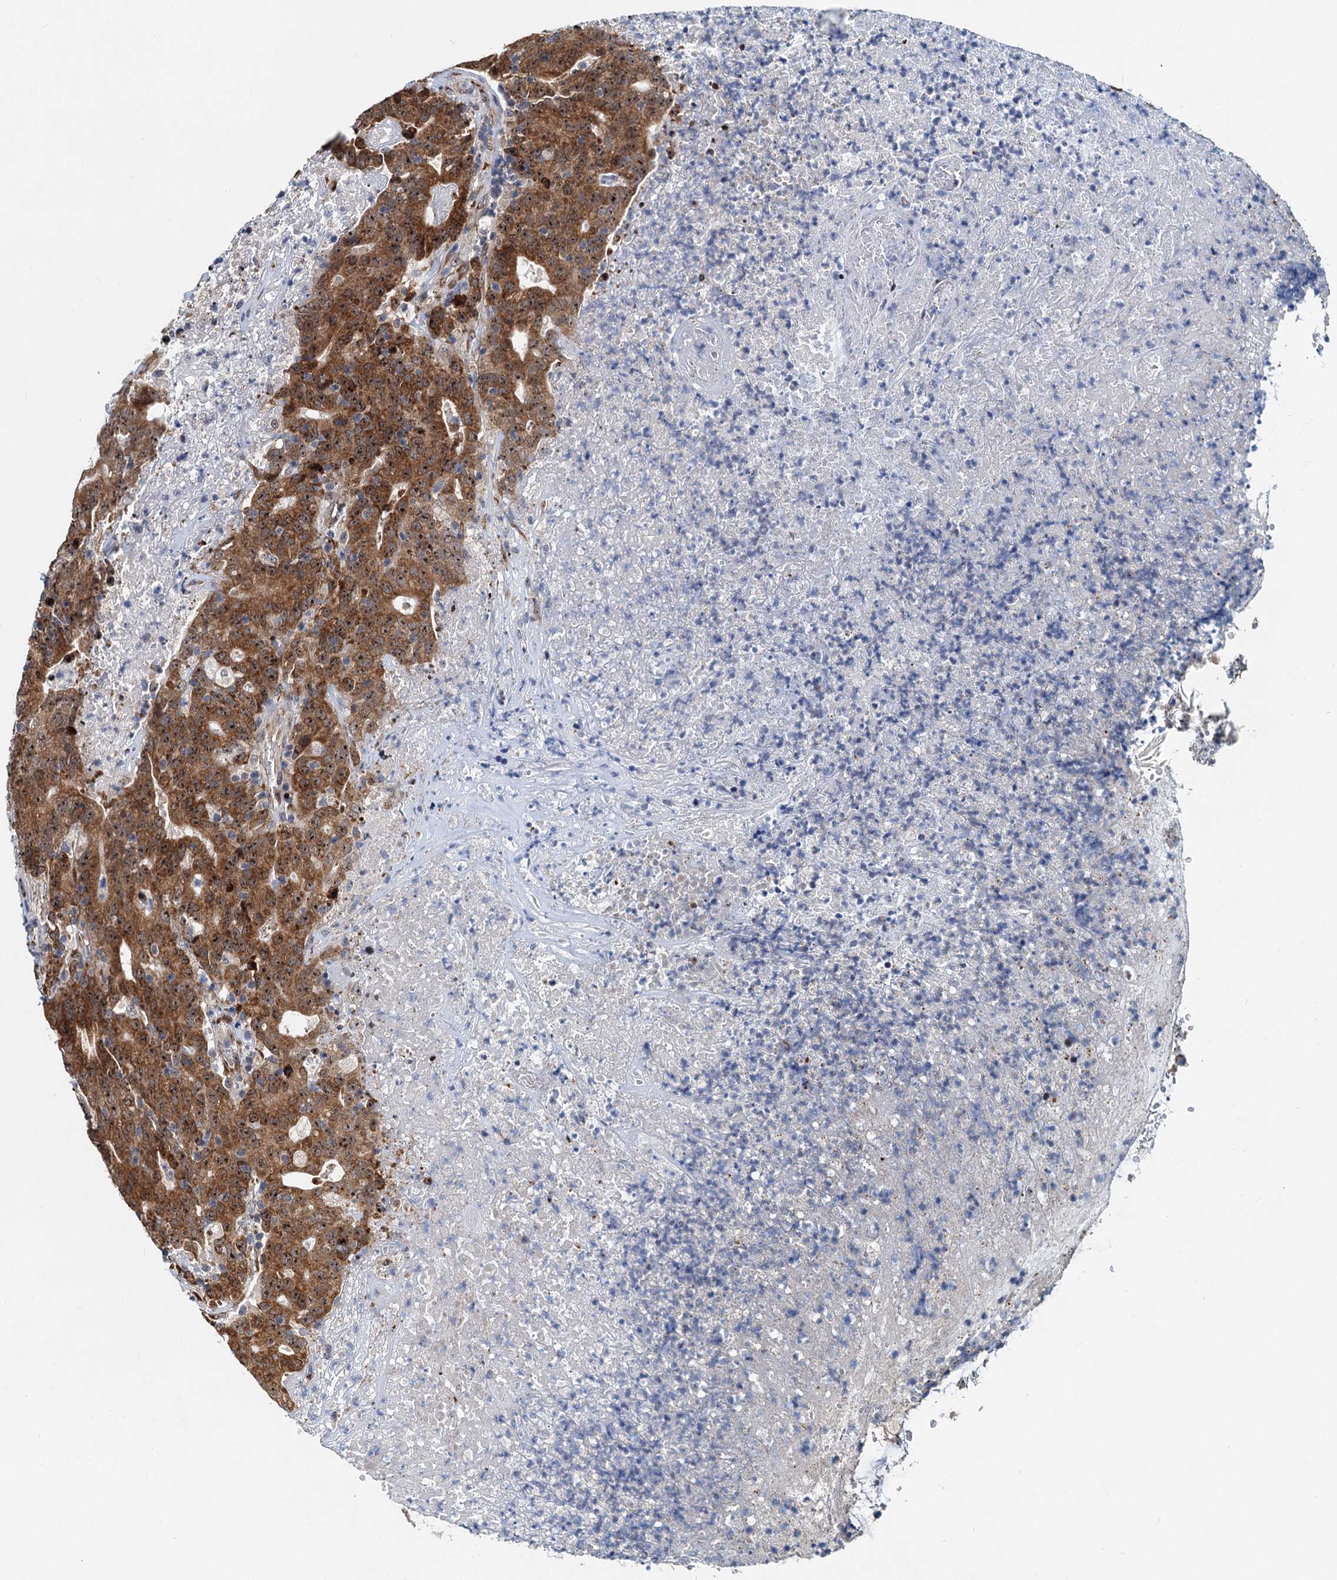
{"staining": {"intensity": "moderate", "quantity": ">75%", "location": "cytoplasmic/membranous,nuclear"}, "tissue": "colorectal cancer", "cell_type": "Tumor cells", "image_type": "cancer", "snomed": [{"axis": "morphology", "description": "Adenocarcinoma, NOS"}, {"axis": "topography", "description": "Colon"}], "caption": "Protein expression analysis of colorectal cancer demonstrates moderate cytoplasmic/membranous and nuclear staining in about >75% of tumor cells. (DAB (3,3'-diaminobenzidine) IHC with brightfield microscopy, high magnification).", "gene": "DNAJC21", "patient": {"sex": "female", "age": 75}}